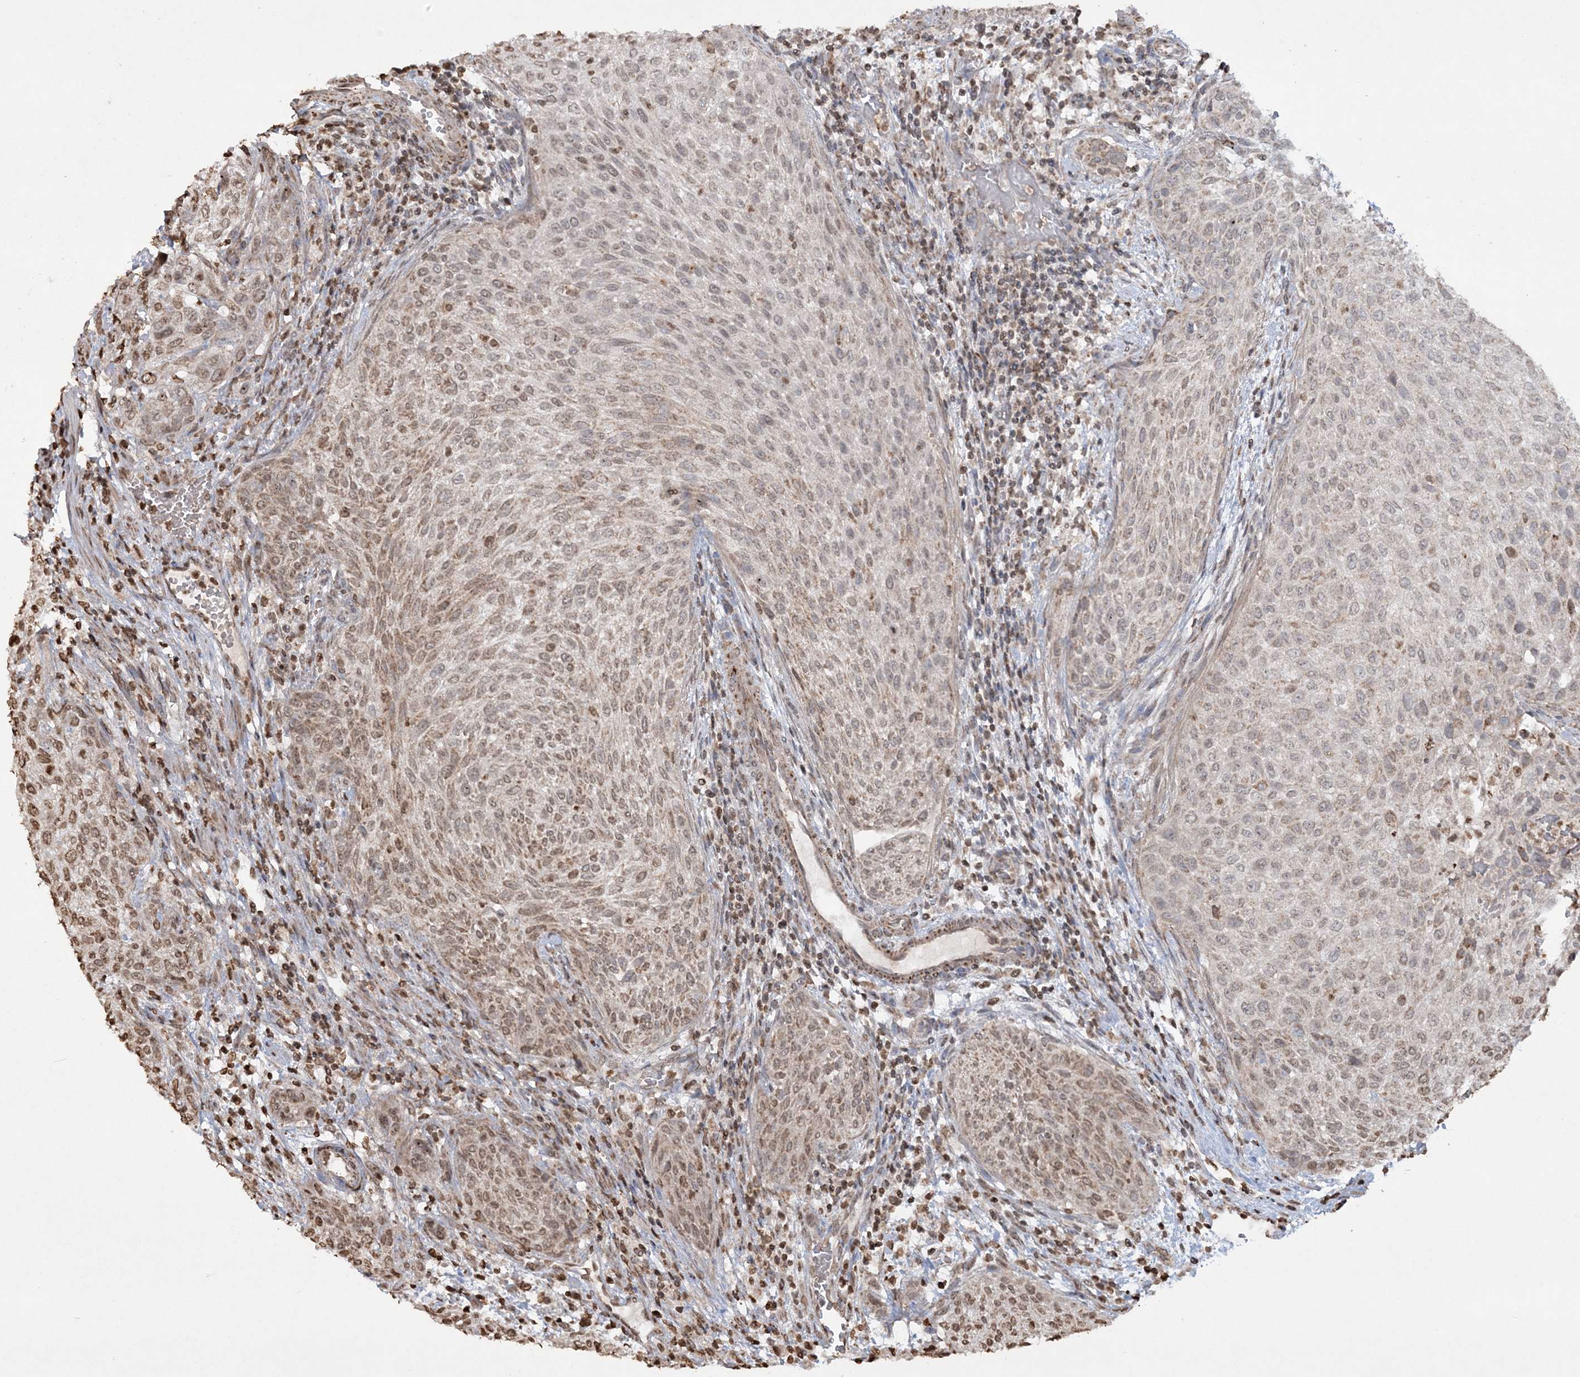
{"staining": {"intensity": "moderate", "quantity": "<25%", "location": "nuclear"}, "tissue": "urothelial cancer", "cell_type": "Tumor cells", "image_type": "cancer", "snomed": [{"axis": "morphology", "description": "Urothelial carcinoma, High grade"}, {"axis": "topography", "description": "Urinary bladder"}], "caption": "High-grade urothelial carcinoma stained with a brown dye shows moderate nuclear positive expression in approximately <25% of tumor cells.", "gene": "TTC7A", "patient": {"sex": "male", "age": 35}}